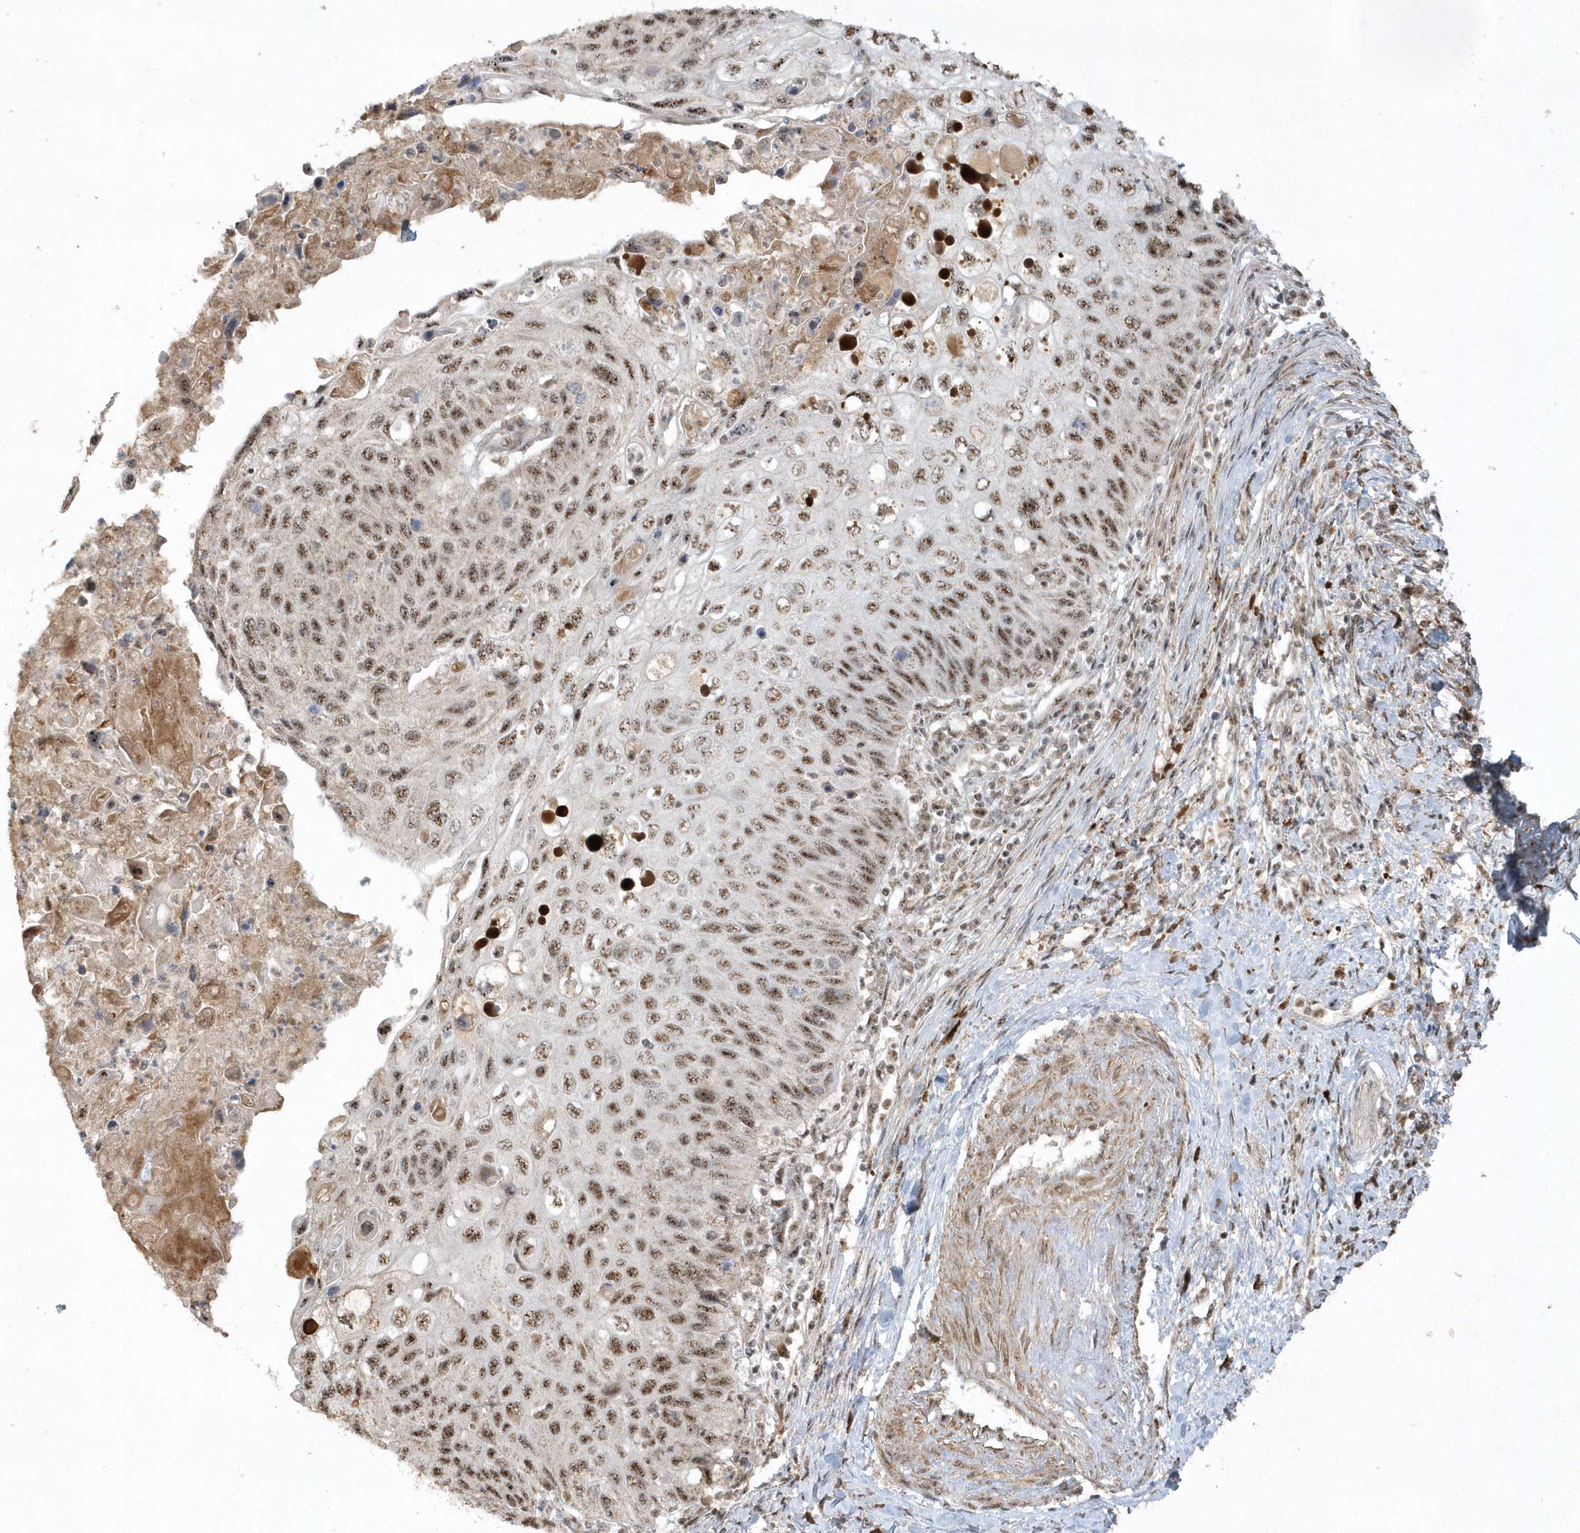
{"staining": {"intensity": "moderate", "quantity": ">75%", "location": "nuclear"}, "tissue": "cervical cancer", "cell_type": "Tumor cells", "image_type": "cancer", "snomed": [{"axis": "morphology", "description": "Squamous cell carcinoma, NOS"}, {"axis": "topography", "description": "Cervix"}], "caption": "A brown stain shows moderate nuclear expression of a protein in squamous cell carcinoma (cervical) tumor cells. (DAB (3,3'-diaminobenzidine) IHC, brown staining for protein, blue staining for nuclei).", "gene": "POLR3B", "patient": {"sex": "female", "age": 70}}